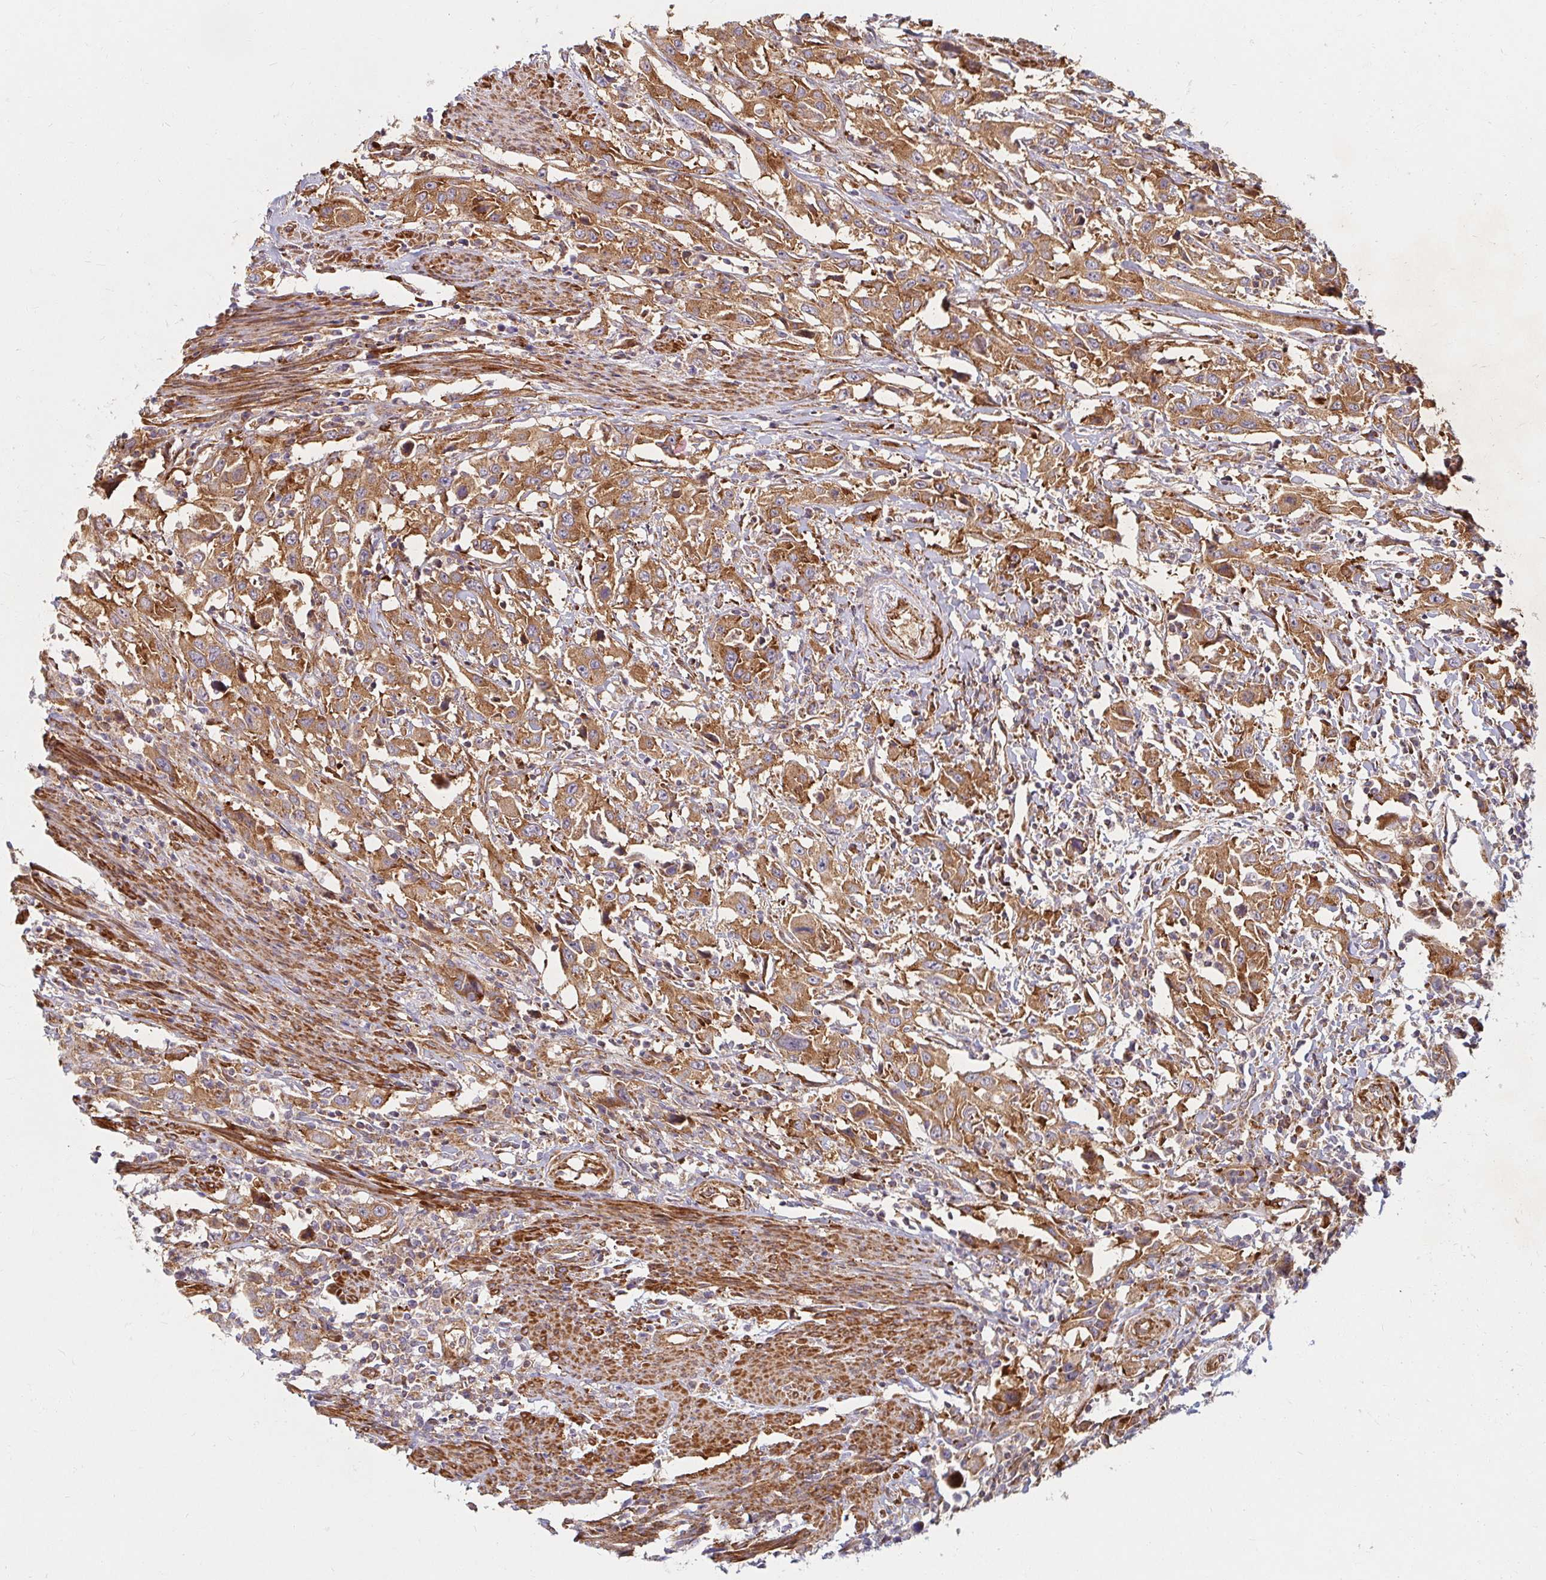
{"staining": {"intensity": "moderate", "quantity": ">75%", "location": "cytoplasmic/membranous"}, "tissue": "urothelial cancer", "cell_type": "Tumor cells", "image_type": "cancer", "snomed": [{"axis": "morphology", "description": "Urothelial carcinoma, High grade"}, {"axis": "topography", "description": "Urinary bladder"}], "caption": "Moderate cytoplasmic/membranous protein expression is identified in approximately >75% of tumor cells in urothelial cancer. (DAB IHC, brown staining for protein, blue staining for nuclei).", "gene": "BTF3", "patient": {"sex": "male", "age": 61}}